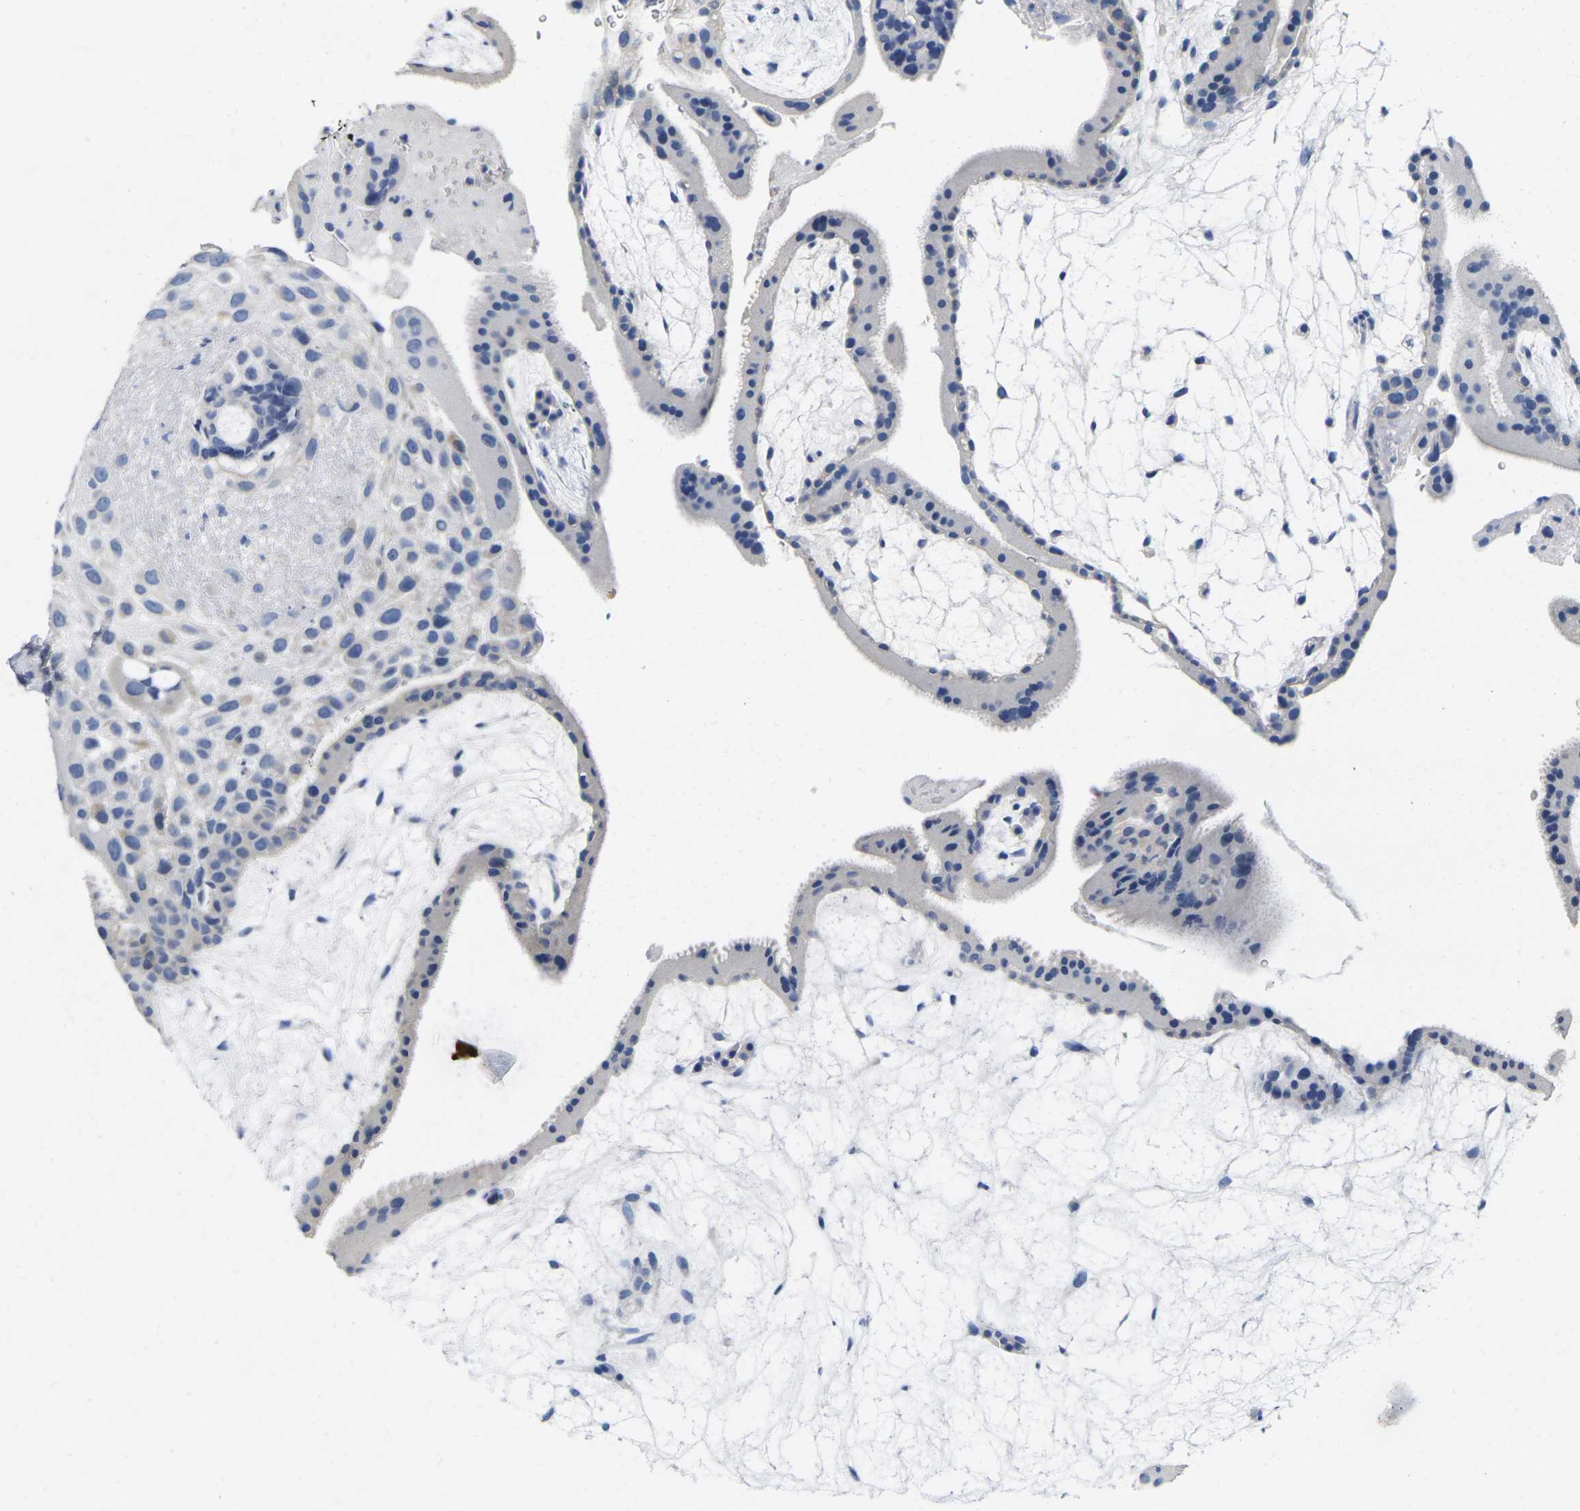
{"staining": {"intensity": "negative", "quantity": "none", "location": "none"}, "tissue": "placenta", "cell_type": "Decidual cells", "image_type": "normal", "snomed": [{"axis": "morphology", "description": "Normal tissue, NOS"}, {"axis": "topography", "description": "Placenta"}], "caption": "Immunohistochemistry photomicrograph of normal human placenta stained for a protein (brown), which shows no positivity in decidual cells.", "gene": "NOCT", "patient": {"sex": "female", "age": 19}}